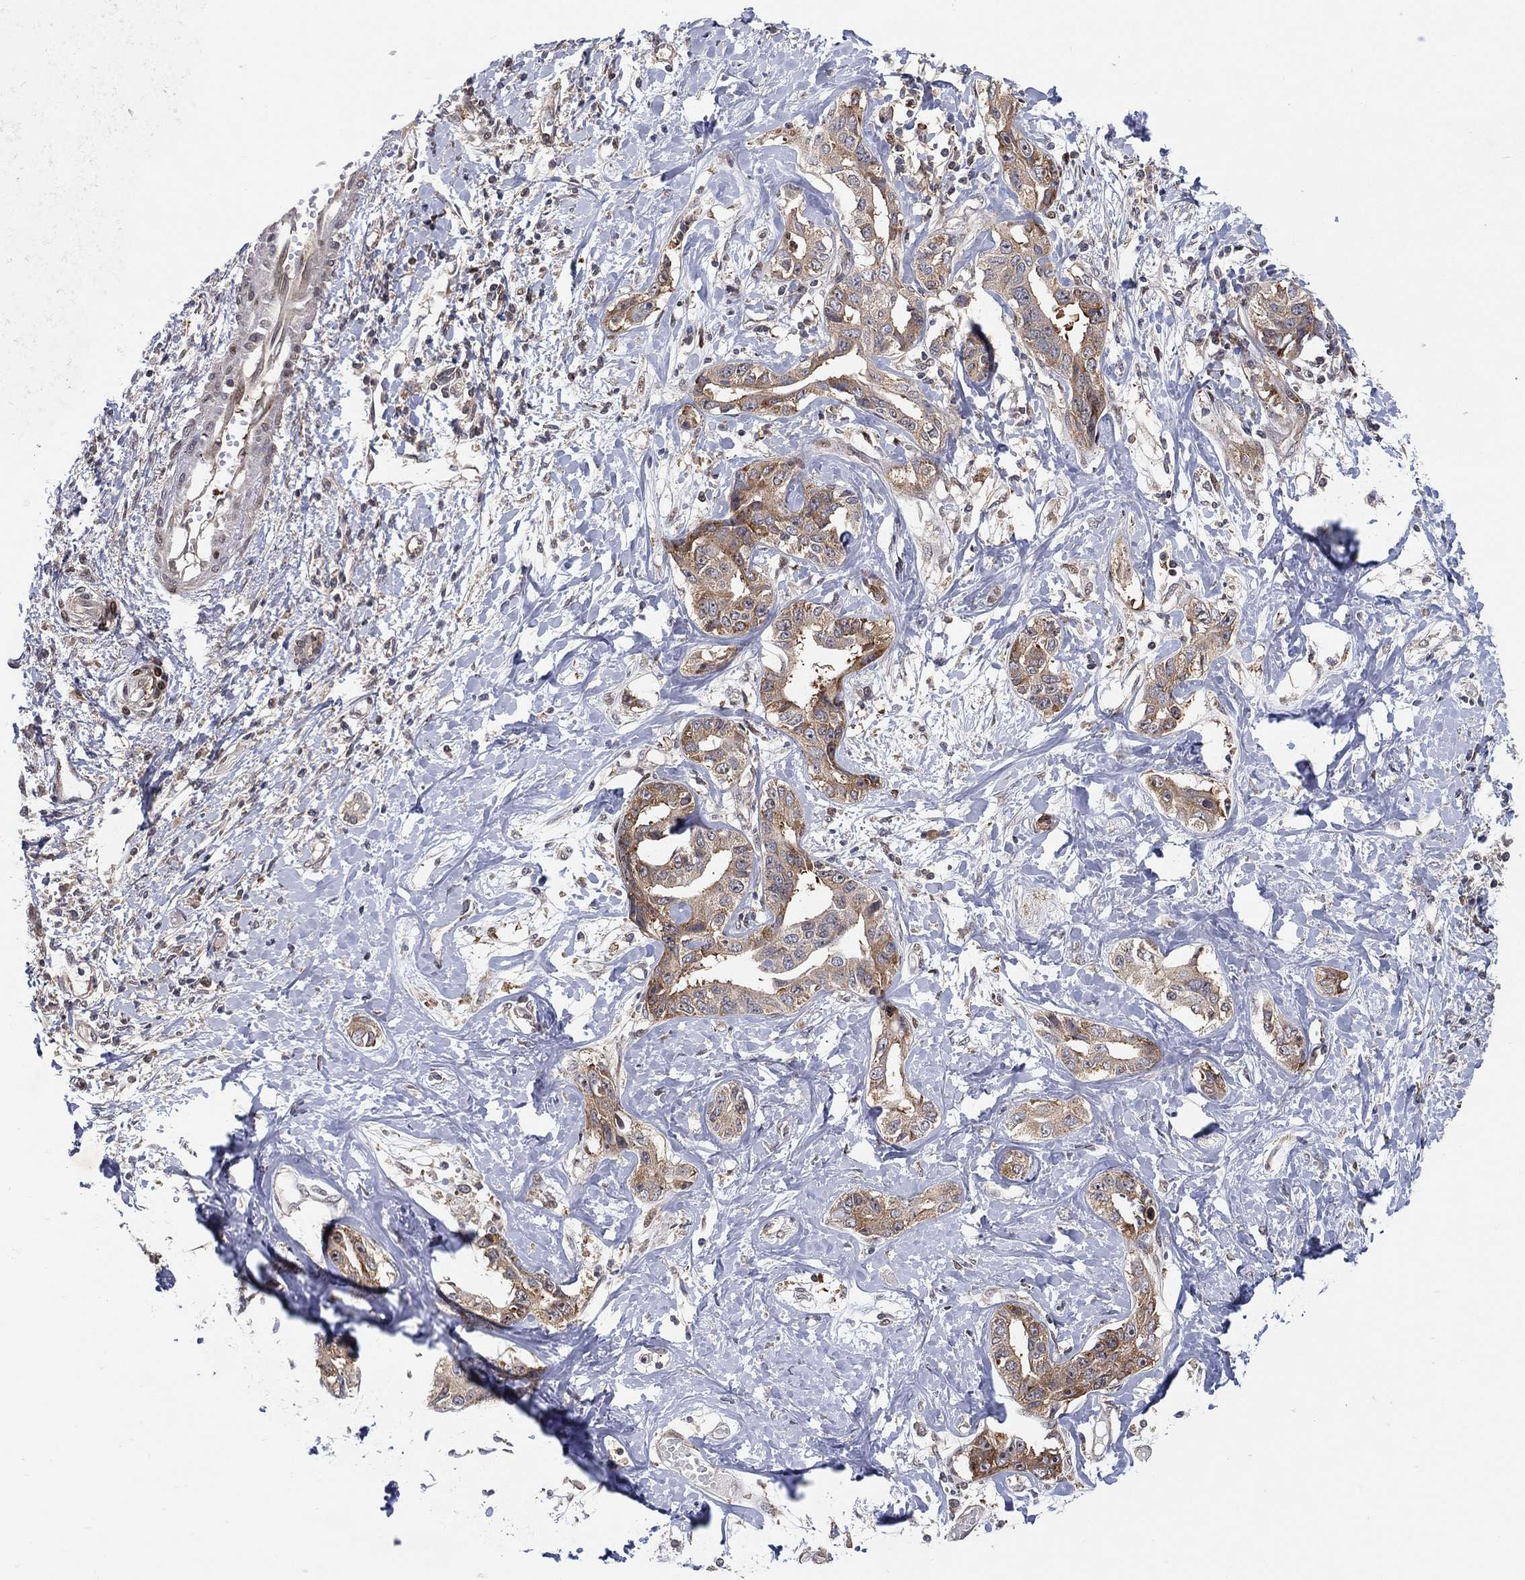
{"staining": {"intensity": "moderate", "quantity": "25%-75%", "location": "cytoplasmic/membranous"}, "tissue": "liver cancer", "cell_type": "Tumor cells", "image_type": "cancer", "snomed": [{"axis": "morphology", "description": "Cholangiocarcinoma"}, {"axis": "topography", "description": "Liver"}], "caption": "Tumor cells exhibit moderate cytoplasmic/membranous expression in approximately 25%-75% of cells in liver cholangiocarcinoma.", "gene": "TMTC4", "patient": {"sex": "male", "age": 59}}